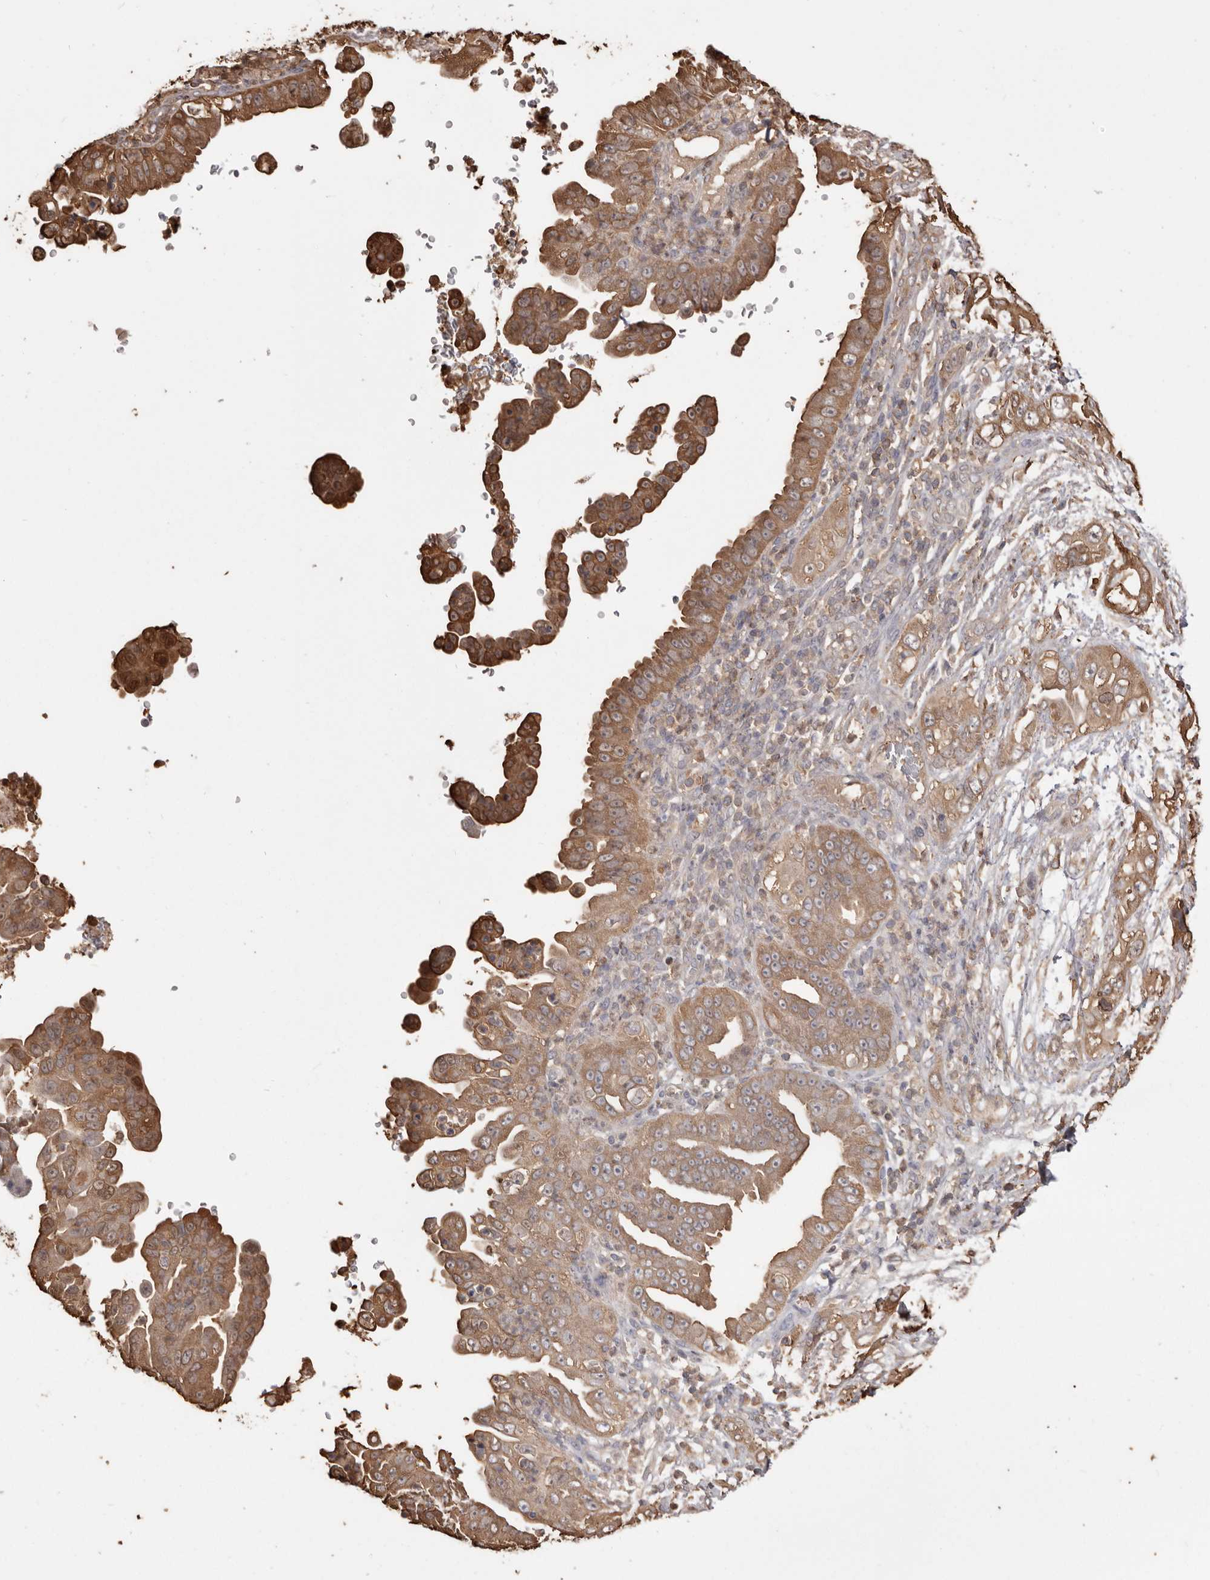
{"staining": {"intensity": "moderate", "quantity": ">75%", "location": "cytoplasmic/membranous"}, "tissue": "pancreatic cancer", "cell_type": "Tumor cells", "image_type": "cancer", "snomed": [{"axis": "morphology", "description": "Adenocarcinoma, NOS"}, {"axis": "topography", "description": "Pancreas"}], "caption": "Moderate cytoplasmic/membranous staining is identified in approximately >75% of tumor cells in pancreatic adenocarcinoma. The protein is shown in brown color, while the nuclei are stained blue.", "gene": "PKM", "patient": {"sex": "female", "age": 78}}